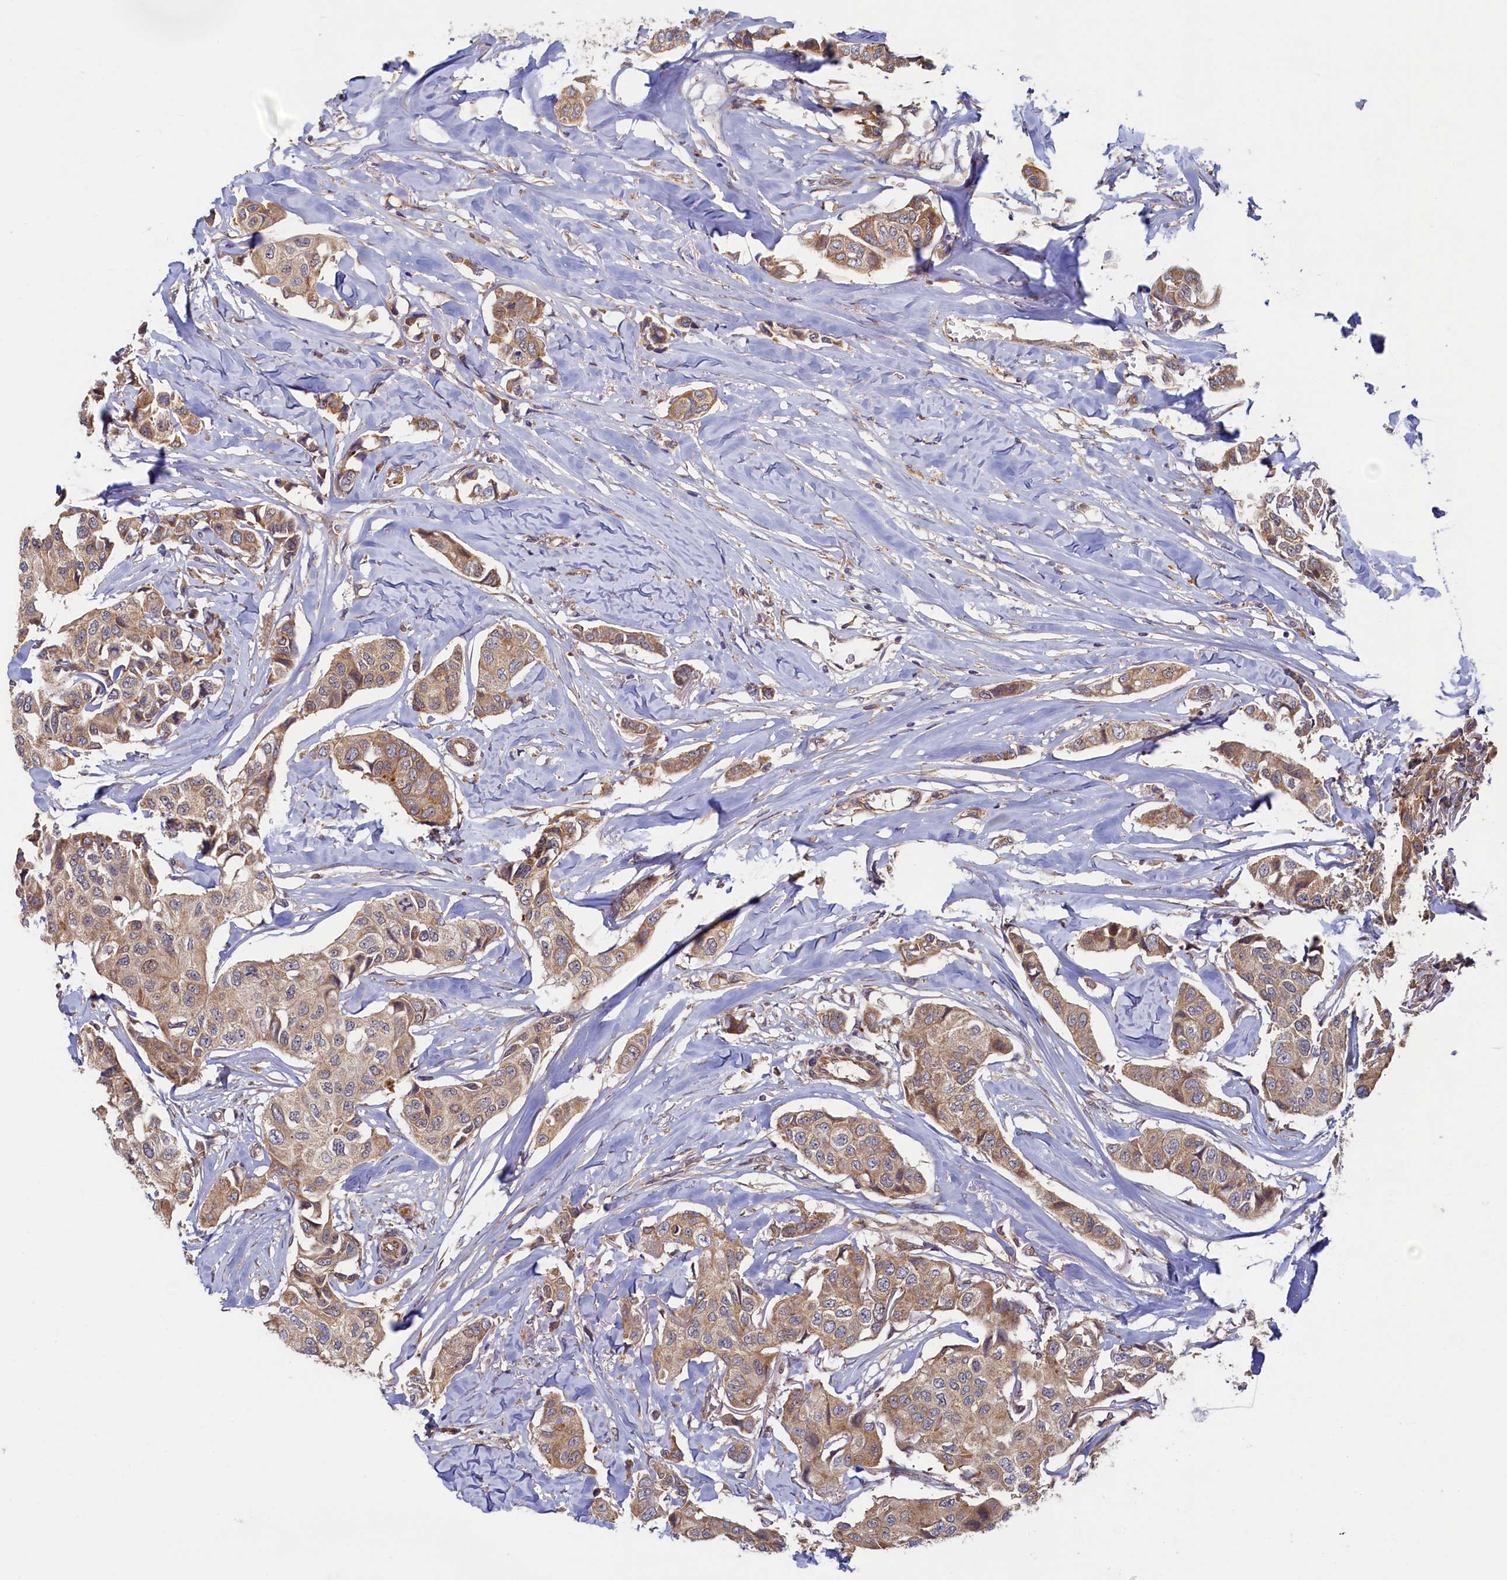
{"staining": {"intensity": "moderate", "quantity": "25%-75%", "location": "cytoplasmic/membranous"}, "tissue": "breast cancer", "cell_type": "Tumor cells", "image_type": "cancer", "snomed": [{"axis": "morphology", "description": "Duct carcinoma"}, {"axis": "topography", "description": "Breast"}], "caption": "Immunohistochemical staining of human breast cancer (intraductal carcinoma) demonstrates medium levels of moderate cytoplasmic/membranous protein staining in about 25%-75% of tumor cells.", "gene": "STX12", "patient": {"sex": "female", "age": 80}}